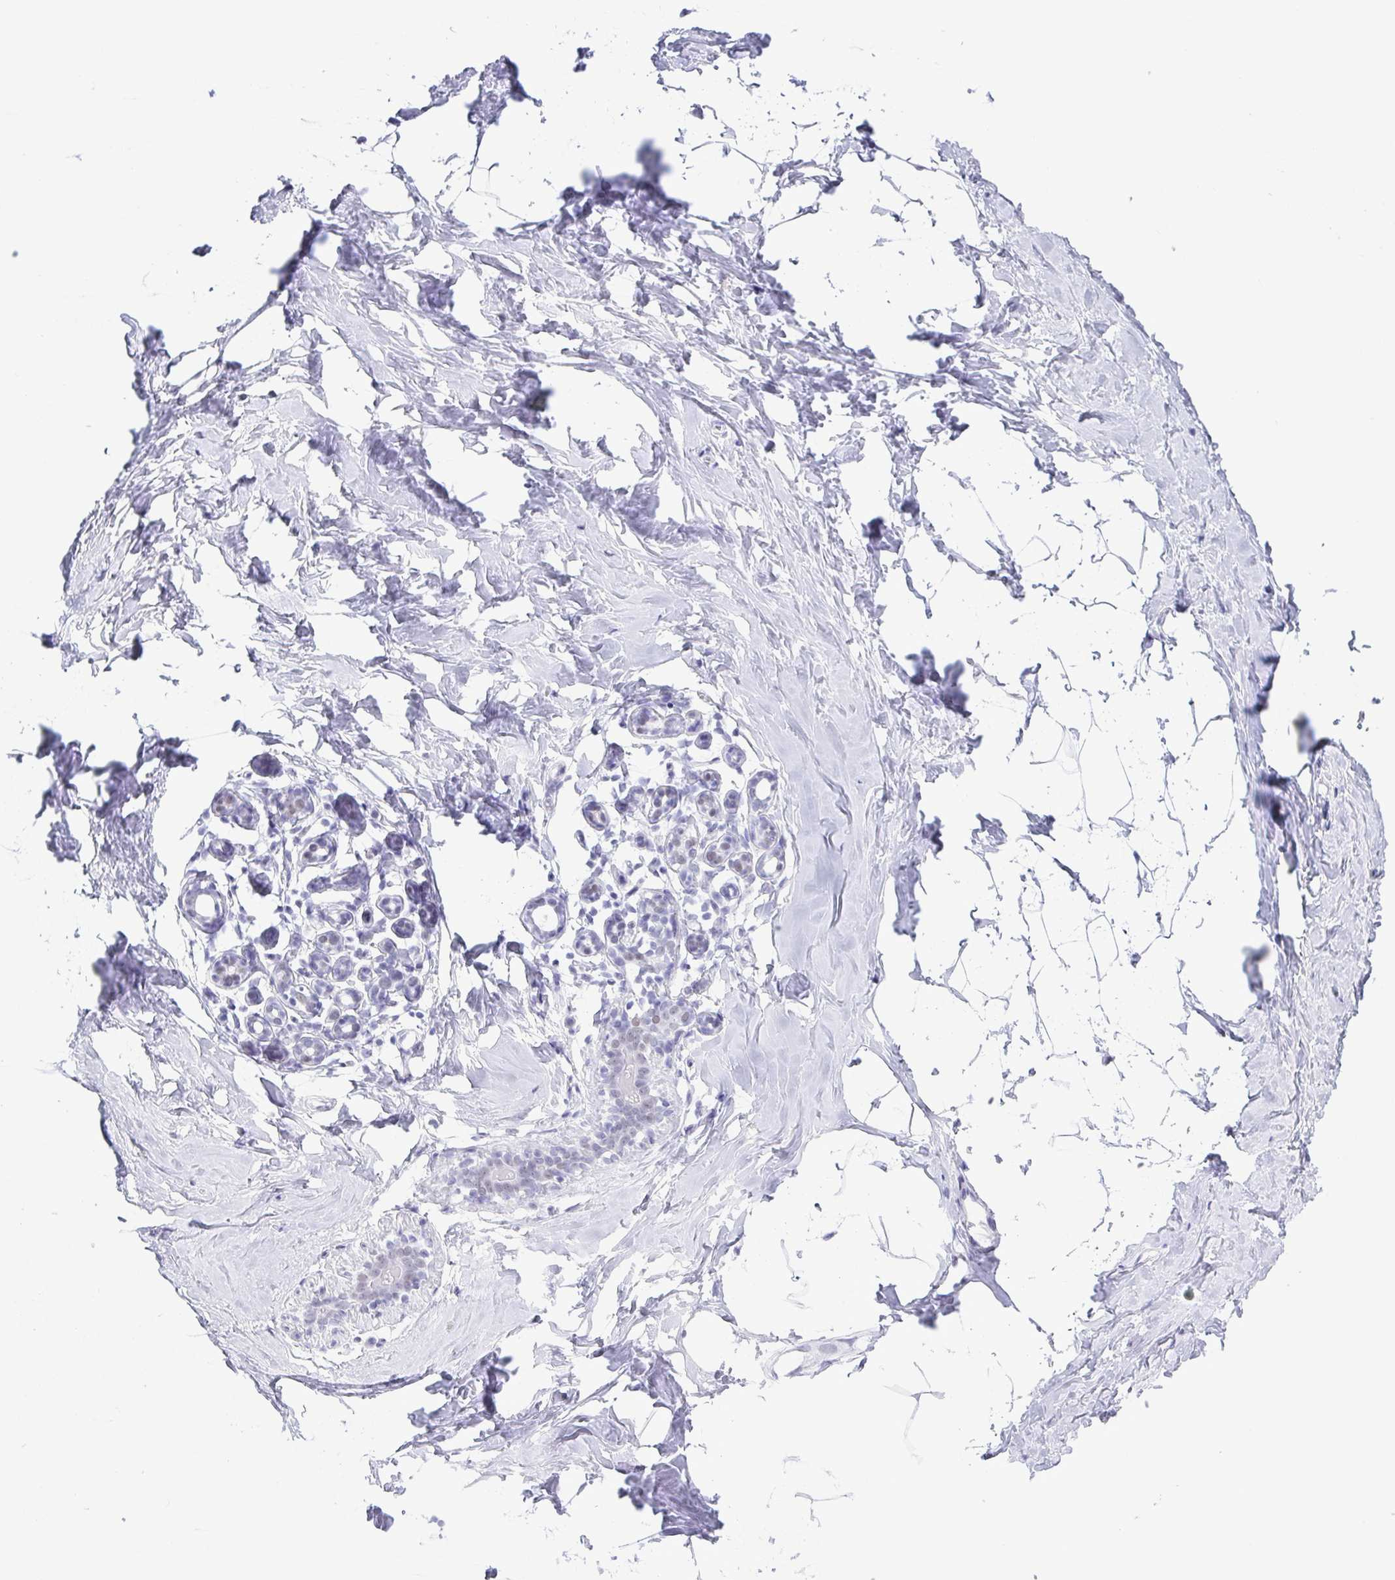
{"staining": {"intensity": "negative", "quantity": "none", "location": "none"}, "tissue": "breast", "cell_type": "Adipocytes", "image_type": "normal", "snomed": [{"axis": "morphology", "description": "Normal tissue, NOS"}, {"axis": "topography", "description": "Breast"}], "caption": "This is a histopathology image of IHC staining of benign breast, which shows no staining in adipocytes.", "gene": "SUGP2", "patient": {"sex": "female", "age": 32}}